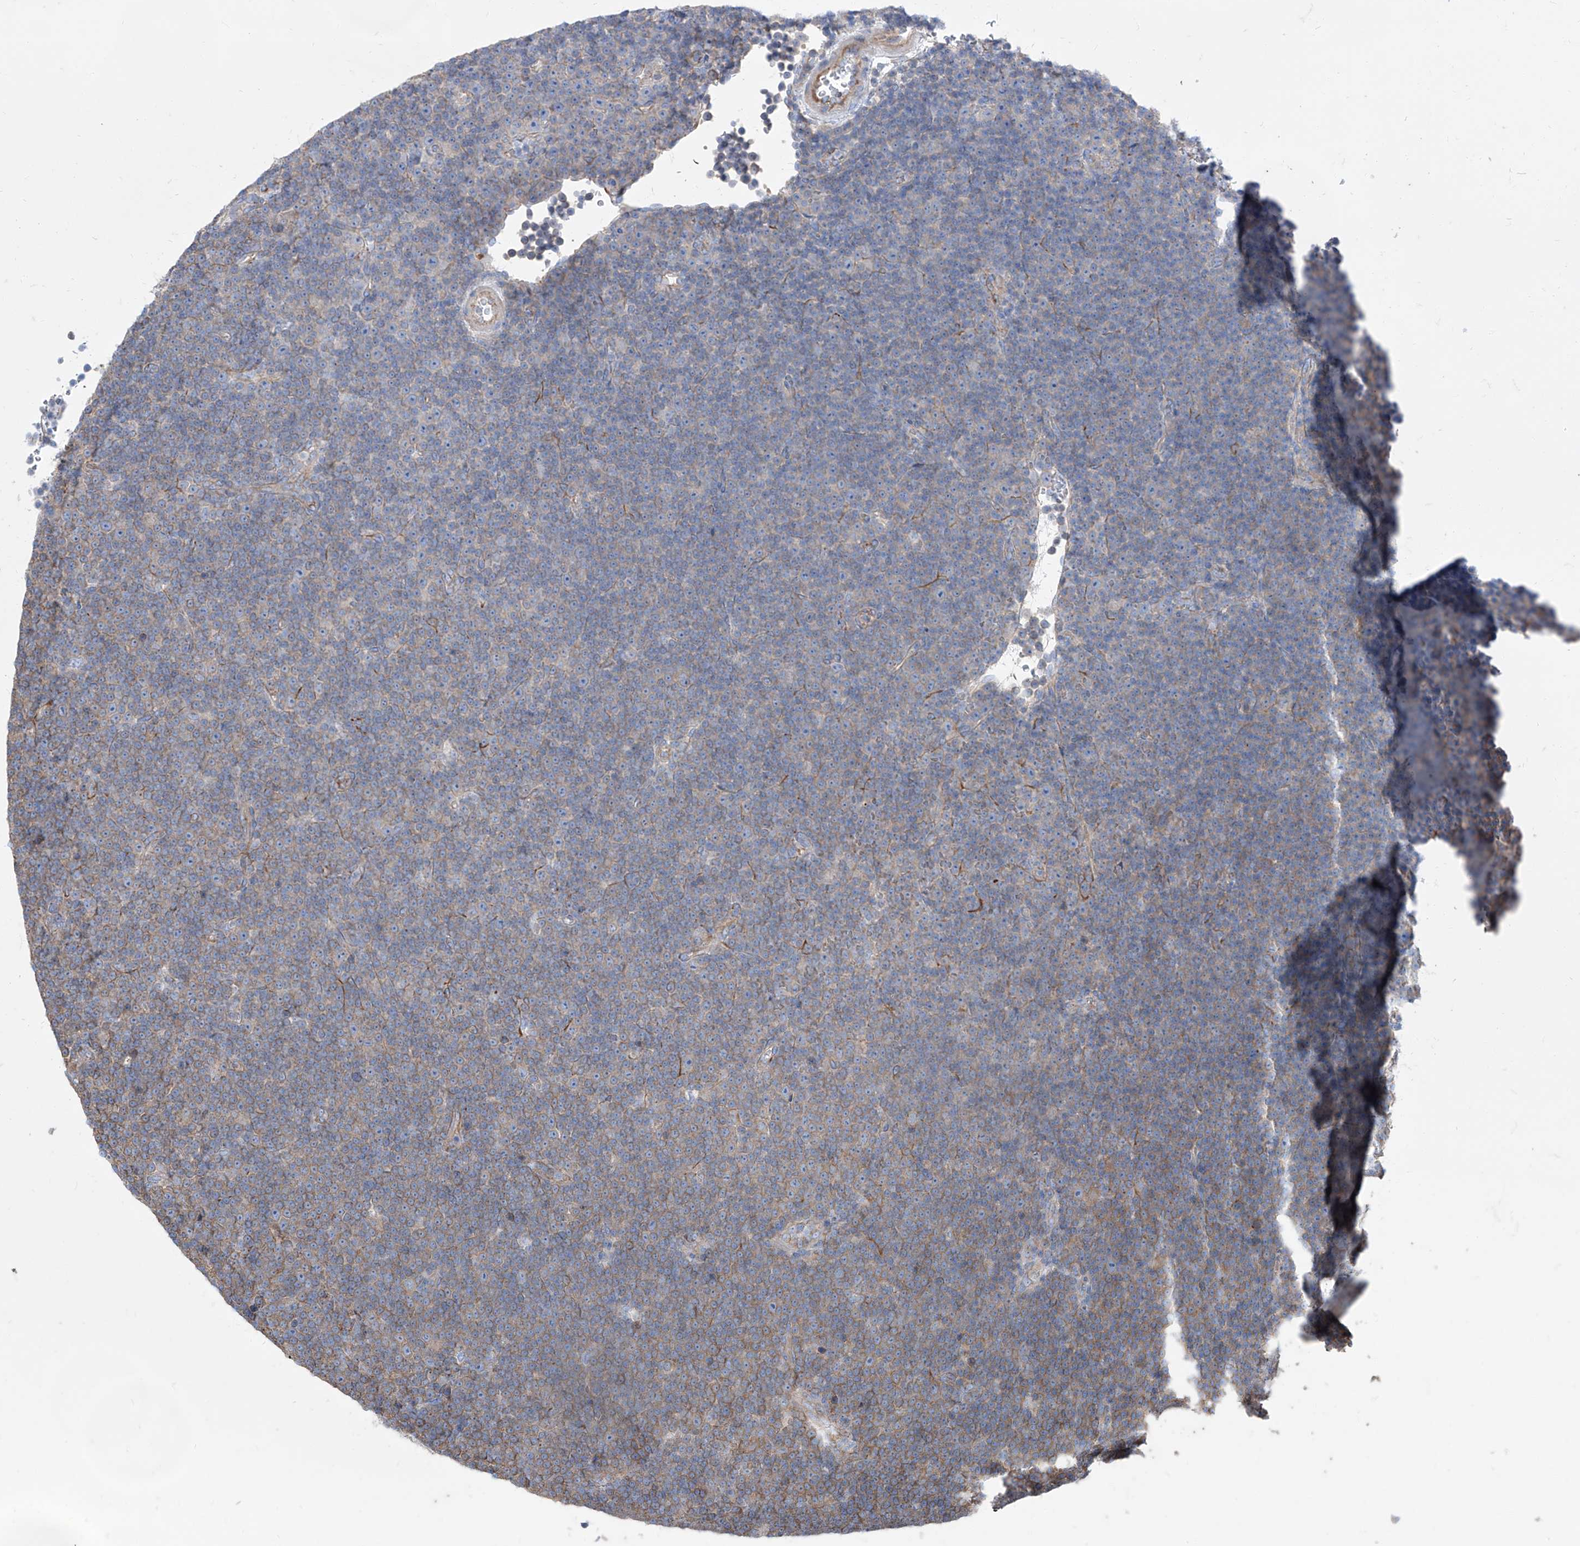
{"staining": {"intensity": "negative", "quantity": "none", "location": "none"}, "tissue": "lymphoma", "cell_type": "Tumor cells", "image_type": "cancer", "snomed": [{"axis": "morphology", "description": "Malignant lymphoma, non-Hodgkin's type, Low grade"}, {"axis": "topography", "description": "Lymph node"}], "caption": "Protein analysis of low-grade malignant lymphoma, non-Hodgkin's type reveals no significant expression in tumor cells.", "gene": "C1orf74", "patient": {"sex": "female", "age": 67}}